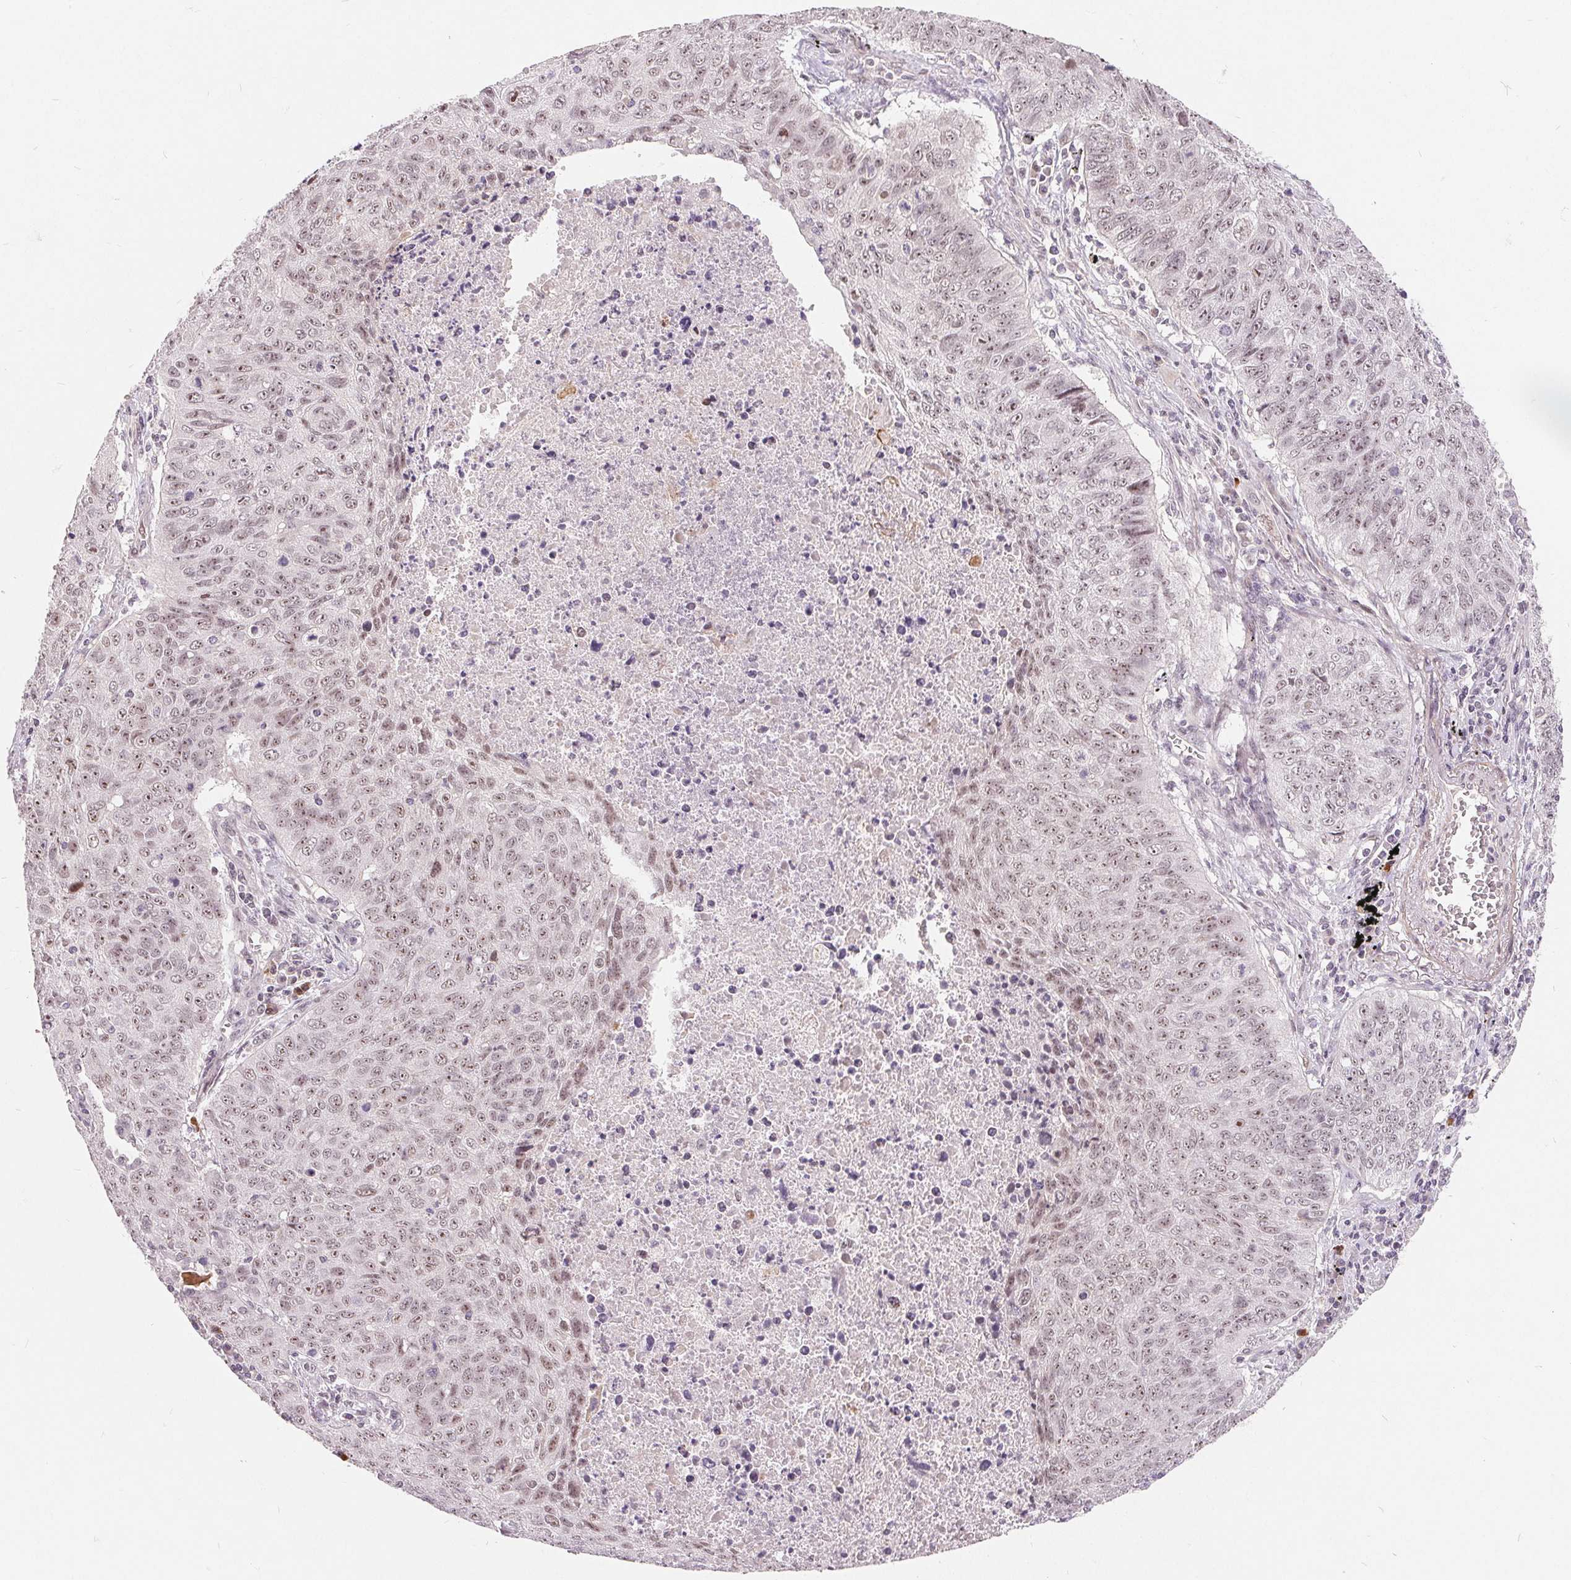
{"staining": {"intensity": "moderate", "quantity": "25%-75%", "location": "nuclear"}, "tissue": "lung cancer", "cell_type": "Tumor cells", "image_type": "cancer", "snomed": [{"axis": "morphology", "description": "Normal morphology"}, {"axis": "morphology", "description": "Aneuploidy"}, {"axis": "morphology", "description": "Squamous cell carcinoma, NOS"}, {"axis": "topography", "description": "Lymph node"}, {"axis": "topography", "description": "Lung"}], "caption": "Protein staining shows moderate nuclear expression in about 25%-75% of tumor cells in lung cancer. The staining was performed using DAB to visualize the protein expression in brown, while the nuclei were stained in blue with hematoxylin (Magnification: 20x).", "gene": "NRG2", "patient": {"sex": "female", "age": 76}}